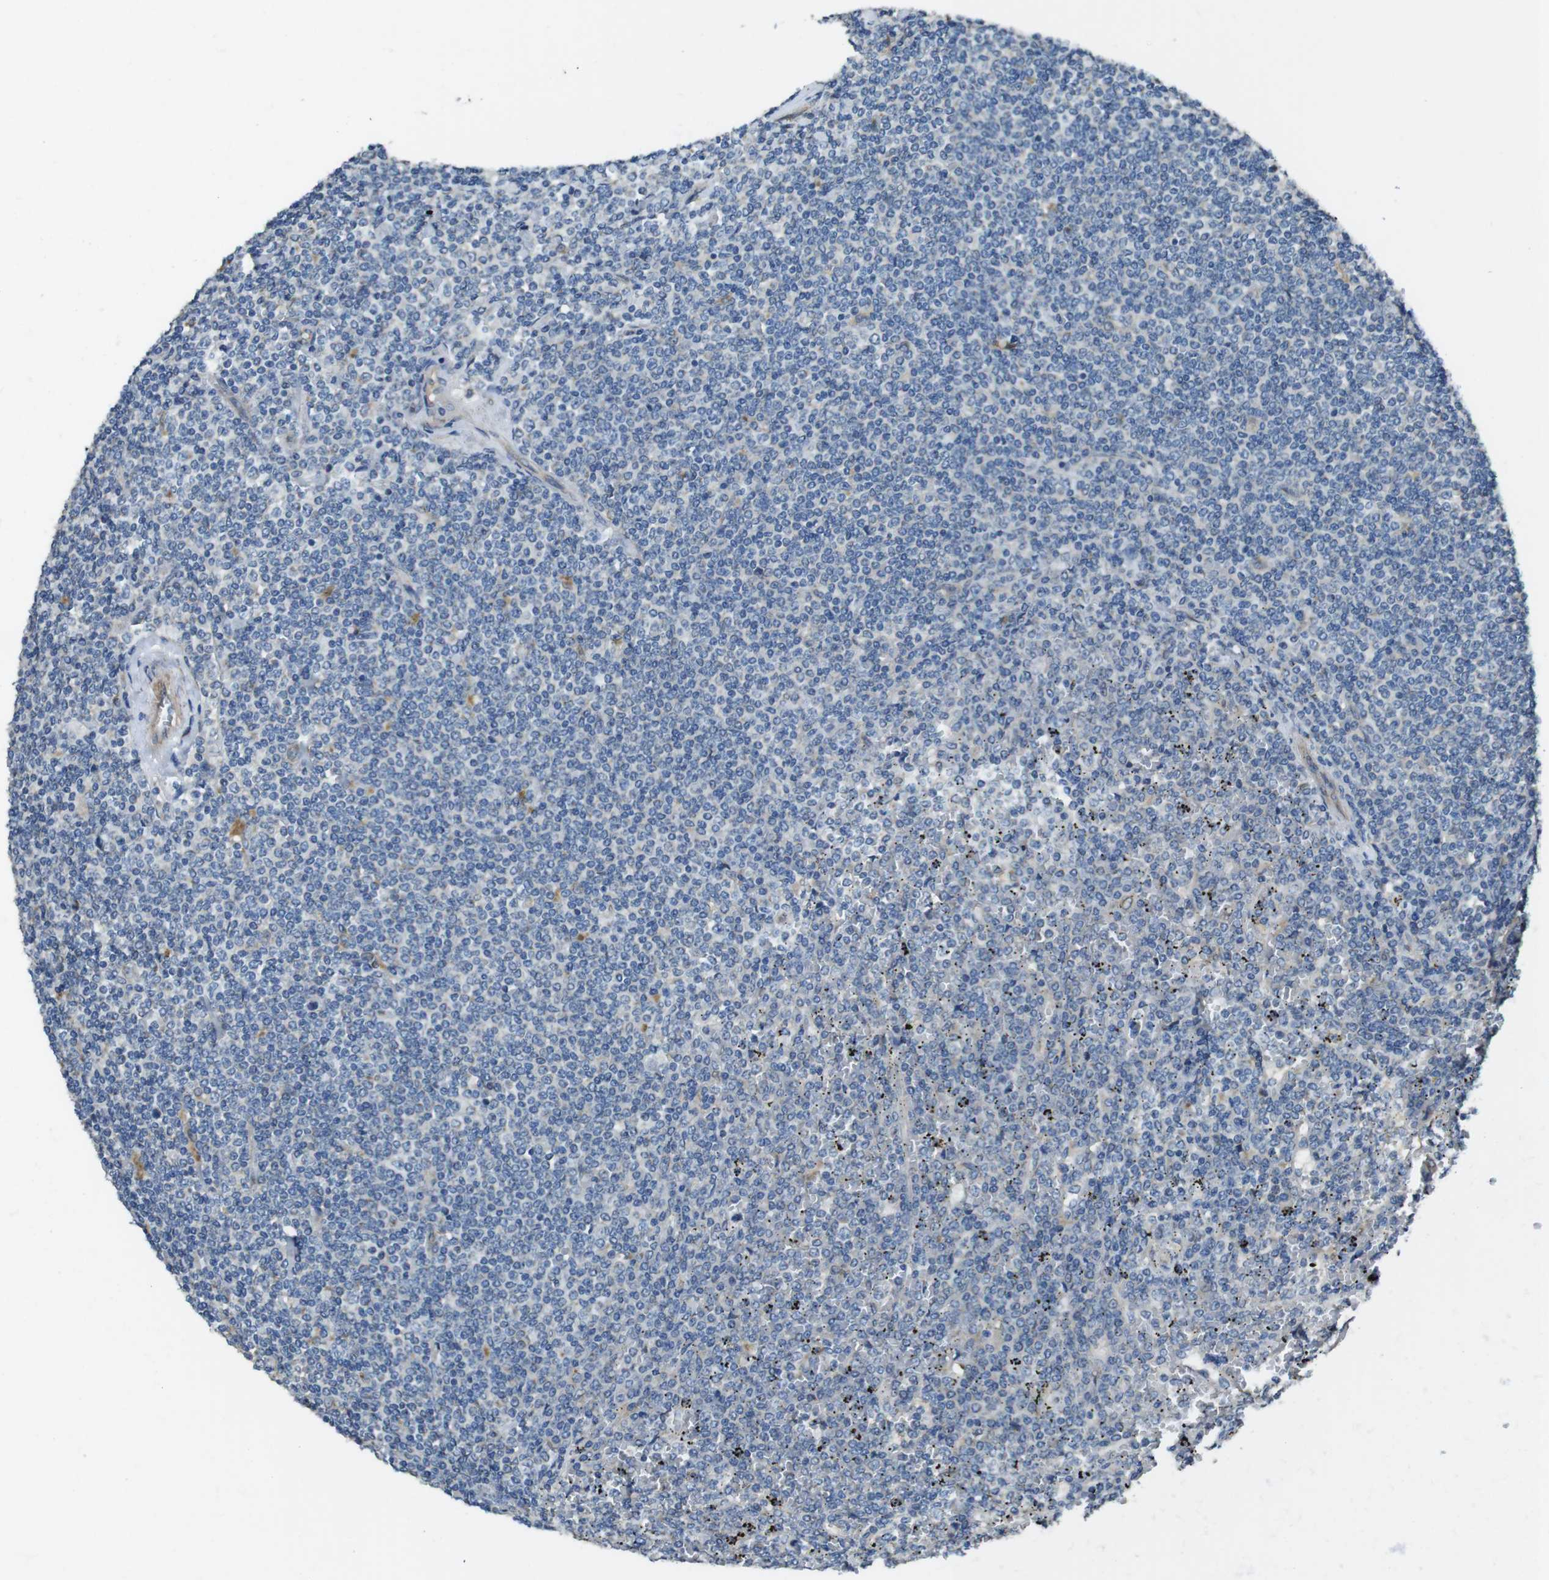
{"staining": {"intensity": "negative", "quantity": "none", "location": "none"}, "tissue": "lymphoma", "cell_type": "Tumor cells", "image_type": "cancer", "snomed": [{"axis": "morphology", "description": "Malignant lymphoma, non-Hodgkin's type, Low grade"}, {"axis": "topography", "description": "Spleen"}], "caption": "This is an immunohistochemistry (IHC) histopathology image of human low-grade malignant lymphoma, non-Hodgkin's type. There is no expression in tumor cells.", "gene": "RAB6A", "patient": {"sex": "female", "age": 19}}